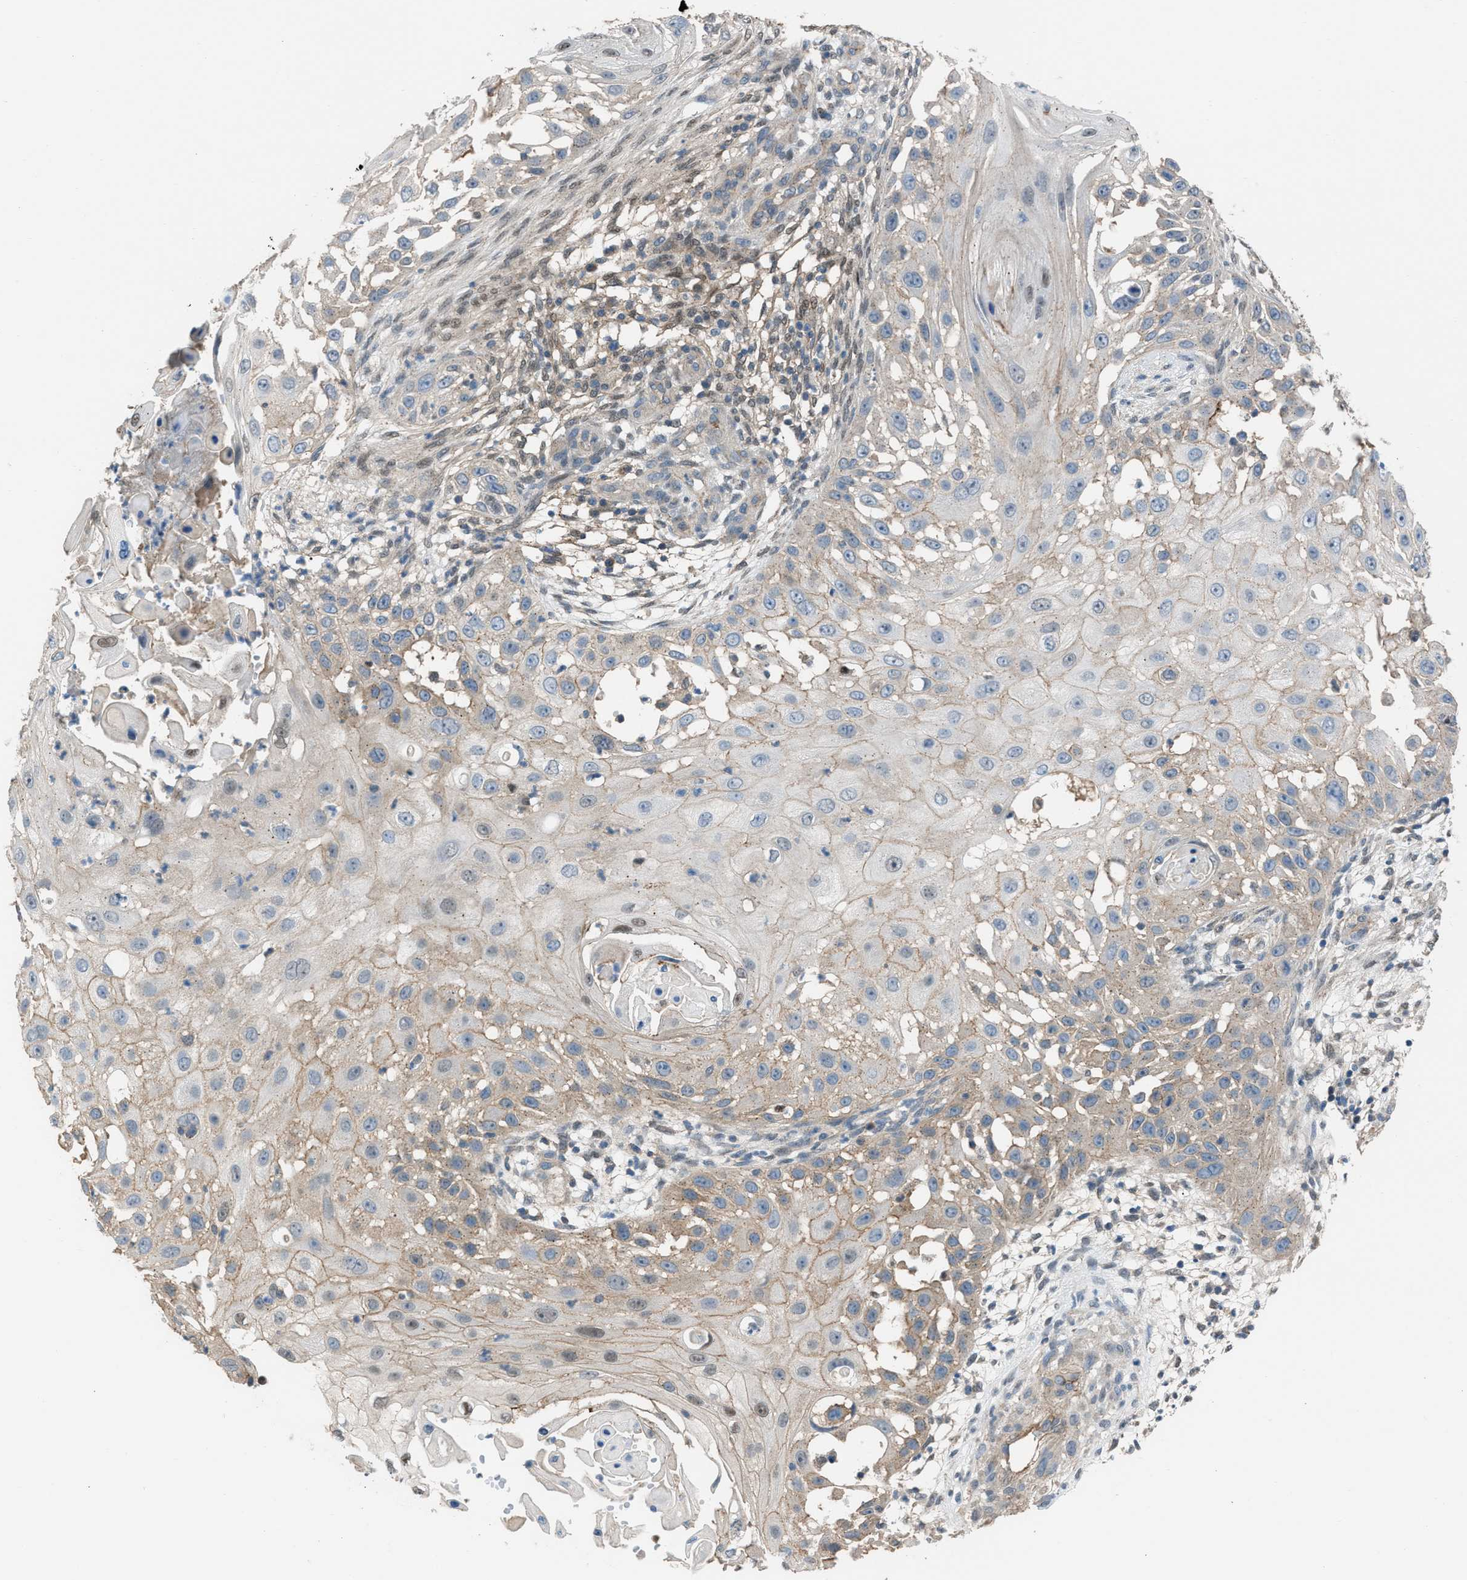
{"staining": {"intensity": "moderate", "quantity": "<25%", "location": "cytoplasmic/membranous,nuclear"}, "tissue": "skin cancer", "cell_type": "Tumor cells", "image_type": "cancer", "snomed": [{"axis": "morphology", "description": "Squamous cell carcinoma, NOS"}, {"axis": "topography", "description": "Skin"}], "caption": "This image reveals immunohistochemistry (IHC) staining of human skin cancer, with low moderate cytoplasmic/membranous and nuclear positivity in about <25% of tumor cells.", "gene": "CRTC1", "patient": {"sex": "female", "age": 44}}